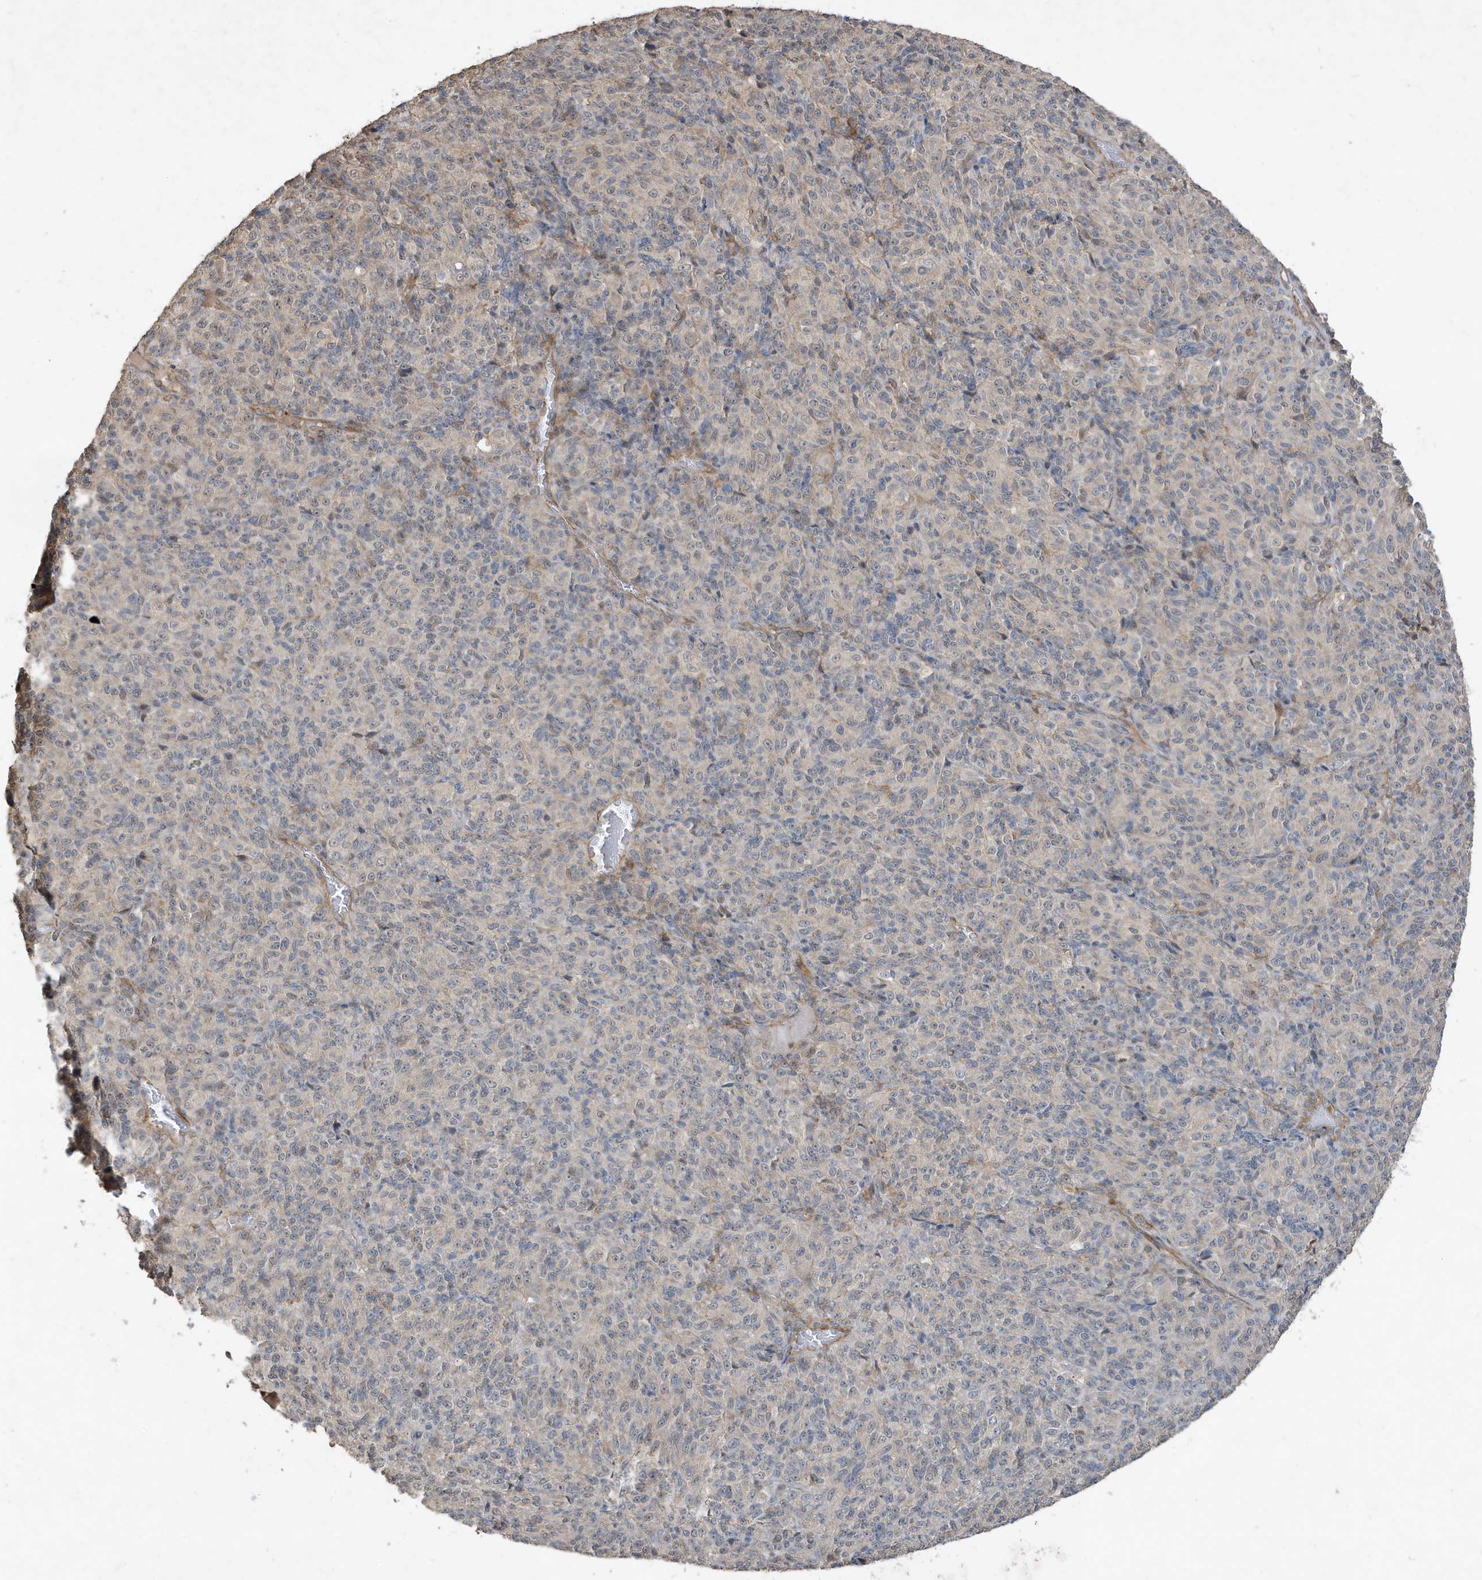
{"staining": {"intensity": "negative", "quantity": "none", "location": "none"}, "tissue": "melanoma", "cell_type": "Tumor cells", "image_type": "cancer", "snomed": [{"axis": "morphology", "description": "Malignant melanoma, Metastatic site"}, {"axis": "topography", "description": "Brain"}], "caption": "Tumor cells show no significant protein expression in melanoma.", "gene": "PRRT3", "patient": {"sex": "female", "age": 56}}